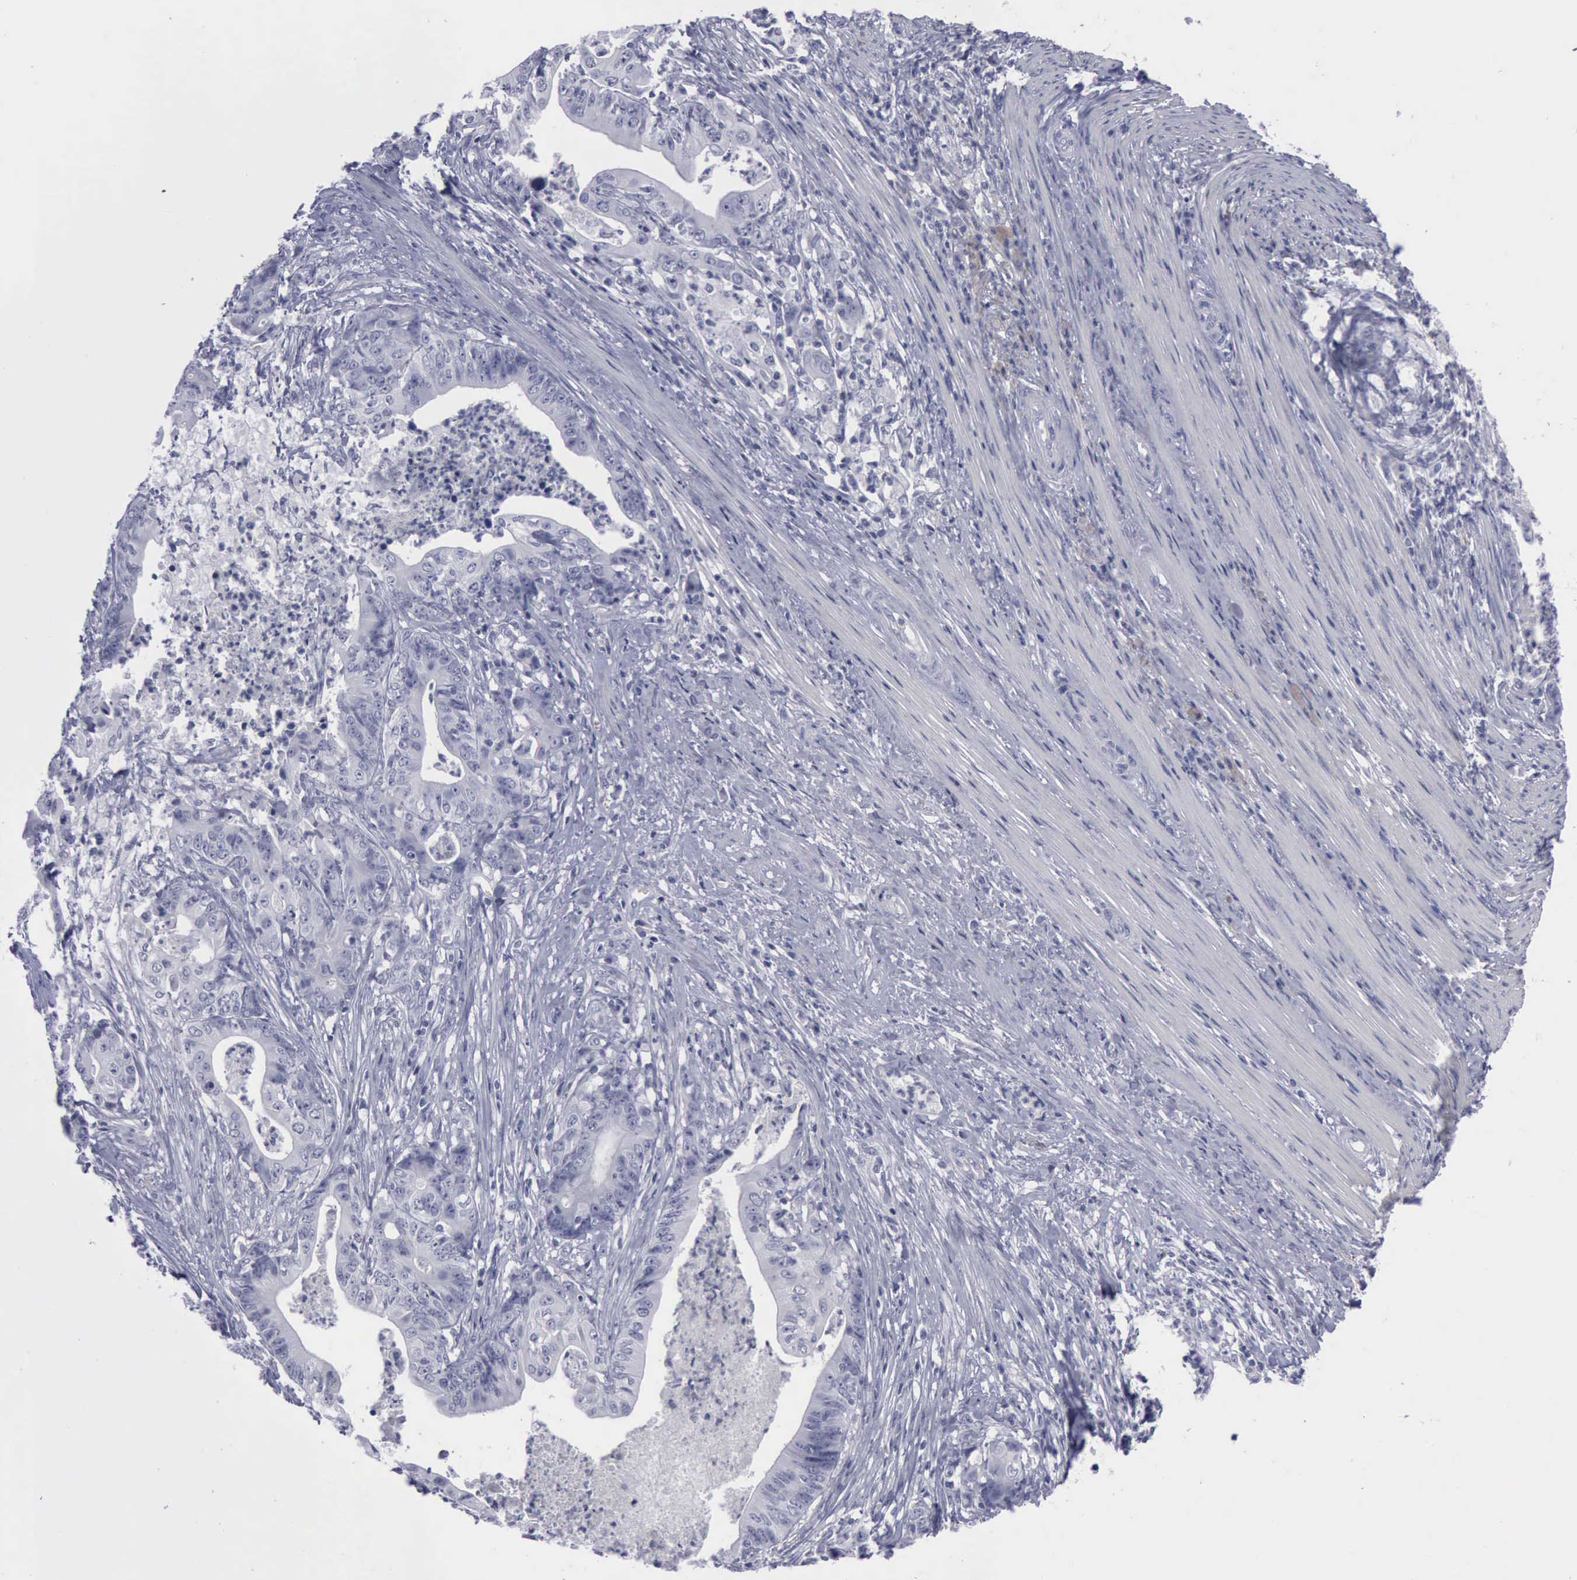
{"staining": {"intensity": "negative", "quantity": "none", "location": "none"}, "tissue": "stomach cancer", "cell_type": "Tumor cells", "image_type": "cancer", "snomed": [{"axis": "morphology", "description": "Adenocarcinoma, NOS"}, {"axis": "topography", "description": "Stomach, lower"}], "caption": "The immunohistochemistry histopathology image has no significant staining in tumor cells of stomach cancer tissue. (DAB immunohistochemistry (IHC) with hematoxylin counter stain).", "gene": "CDH2", "patient": {"sex": "female", "age": 86}}